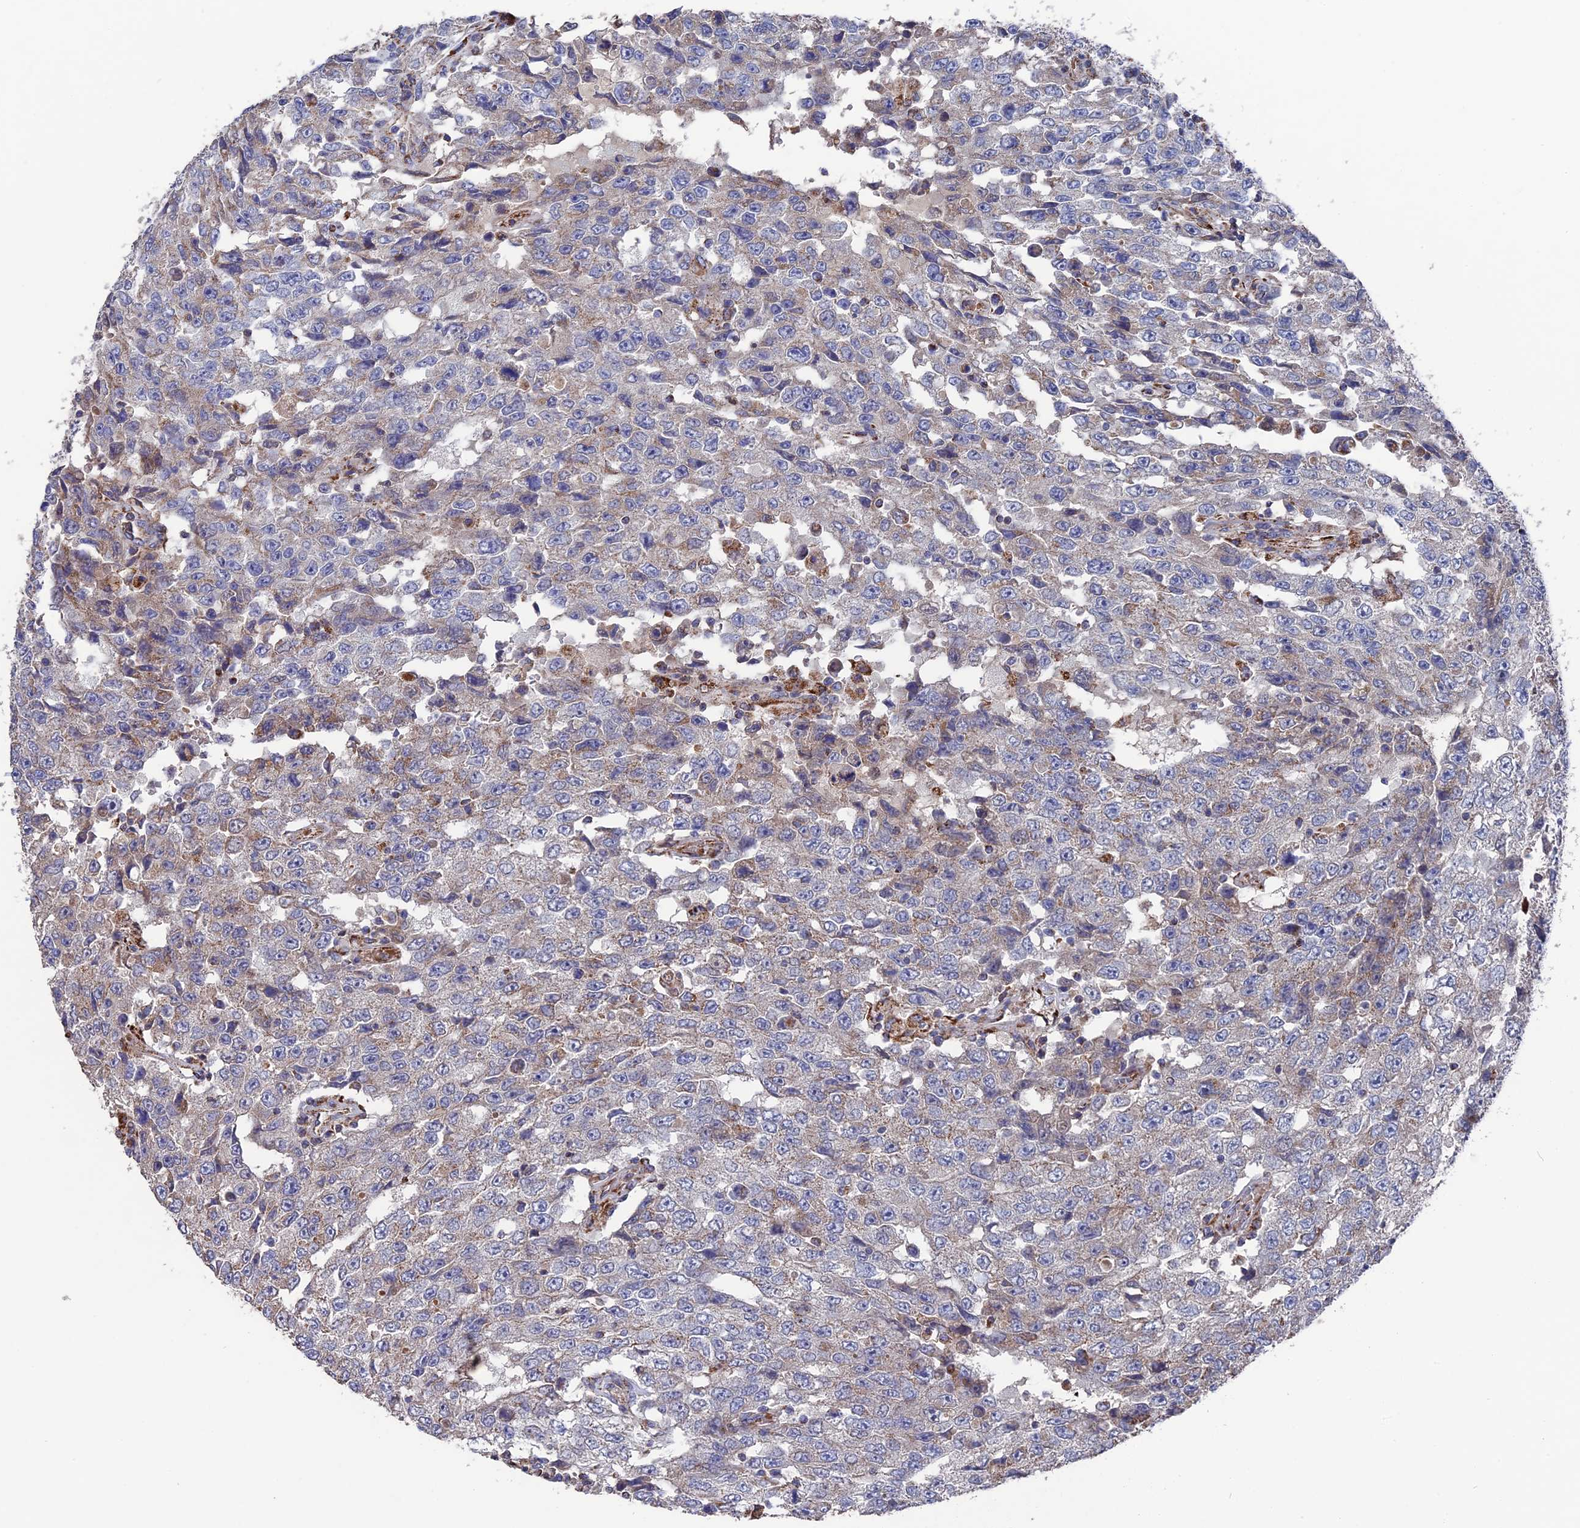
{"staining": {"intensity": "negative", "quantity": "none", "location": "none"}, "tissue": "testis cancer", "cell_type": "Tumor cells", "image_type": "cancer", "snomed": [{"axis": "morphology", "description": "Carcinoma, Embryonal, NOS"}, {"axis": "topography", "description": "Testis"}], "caption": "High power microscopy image of an immunohistochemistry photomicrograph of testis embryonal carcinoma, revealing no significant positivity in tumor cells.", "gene": "TGFA", "patient": {"sex": "male", "age": 26}}